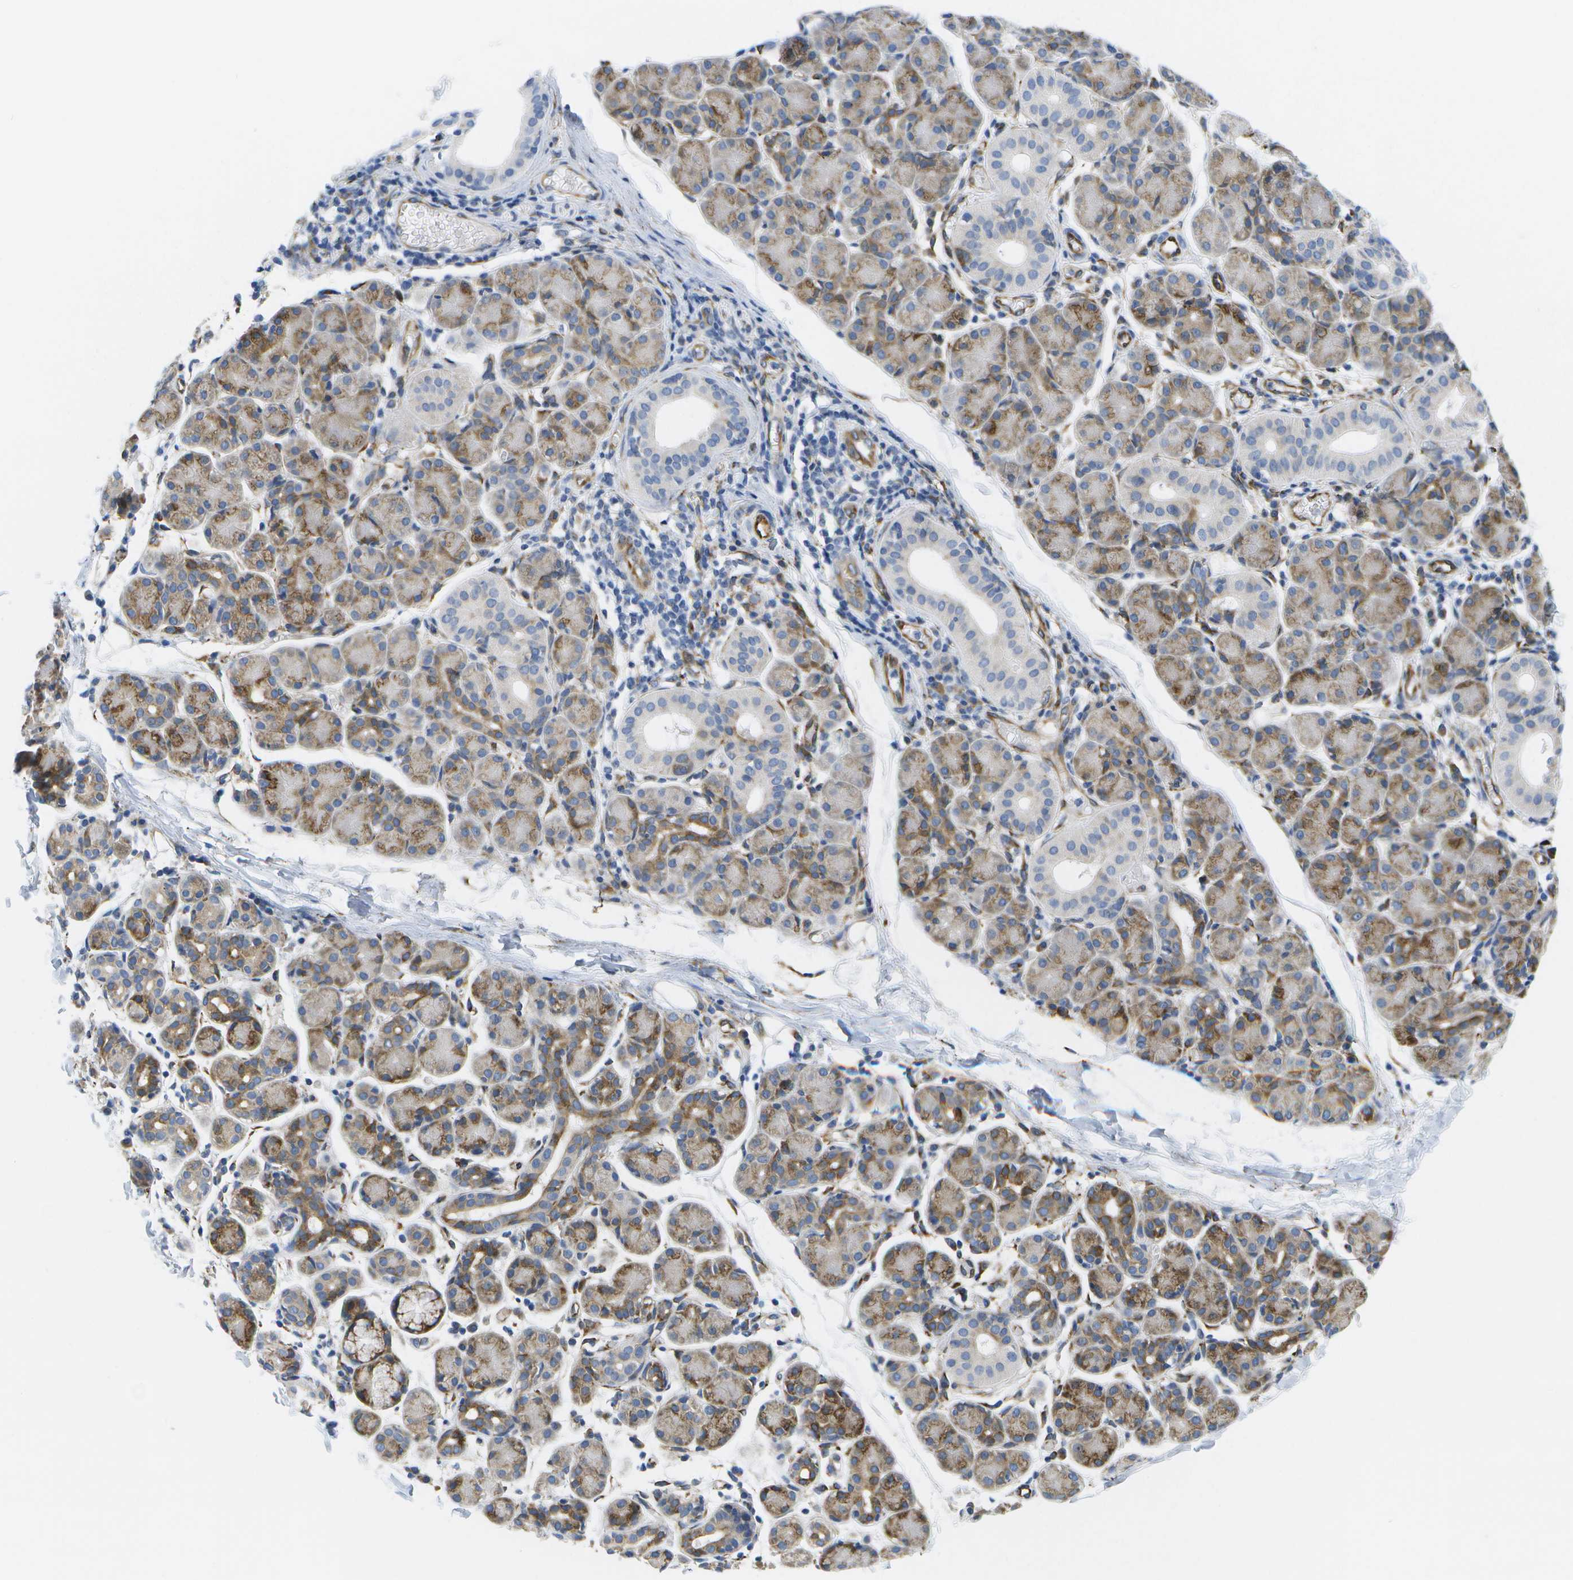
{"staining": {"intensity": "moderate", "quantity": "25%-75%", "location": "cytoplasmic/membranous"}, "tissue": "salivary gland", "cell_type": "Glandular cells", "image_type": "normal", "snomed": [{"axis": "morphology", "description": "Normal tissue, NOS"}, {"axis": "morphology", "description": "Inflammation, NOS"}, {"axis": "topography", "description": "Lymph node"}, {"axis": "topography", "description": "Salivary gland"}], "caption": "Immunohistochemical staining of unremarkable human salivary gland demonstrates moderate cytoplasmic/membranous protein staining in about 25%-75% of glandular cells.", "gene": "ZDHHC17", "patient": {"sex": "male", "age": 3}}